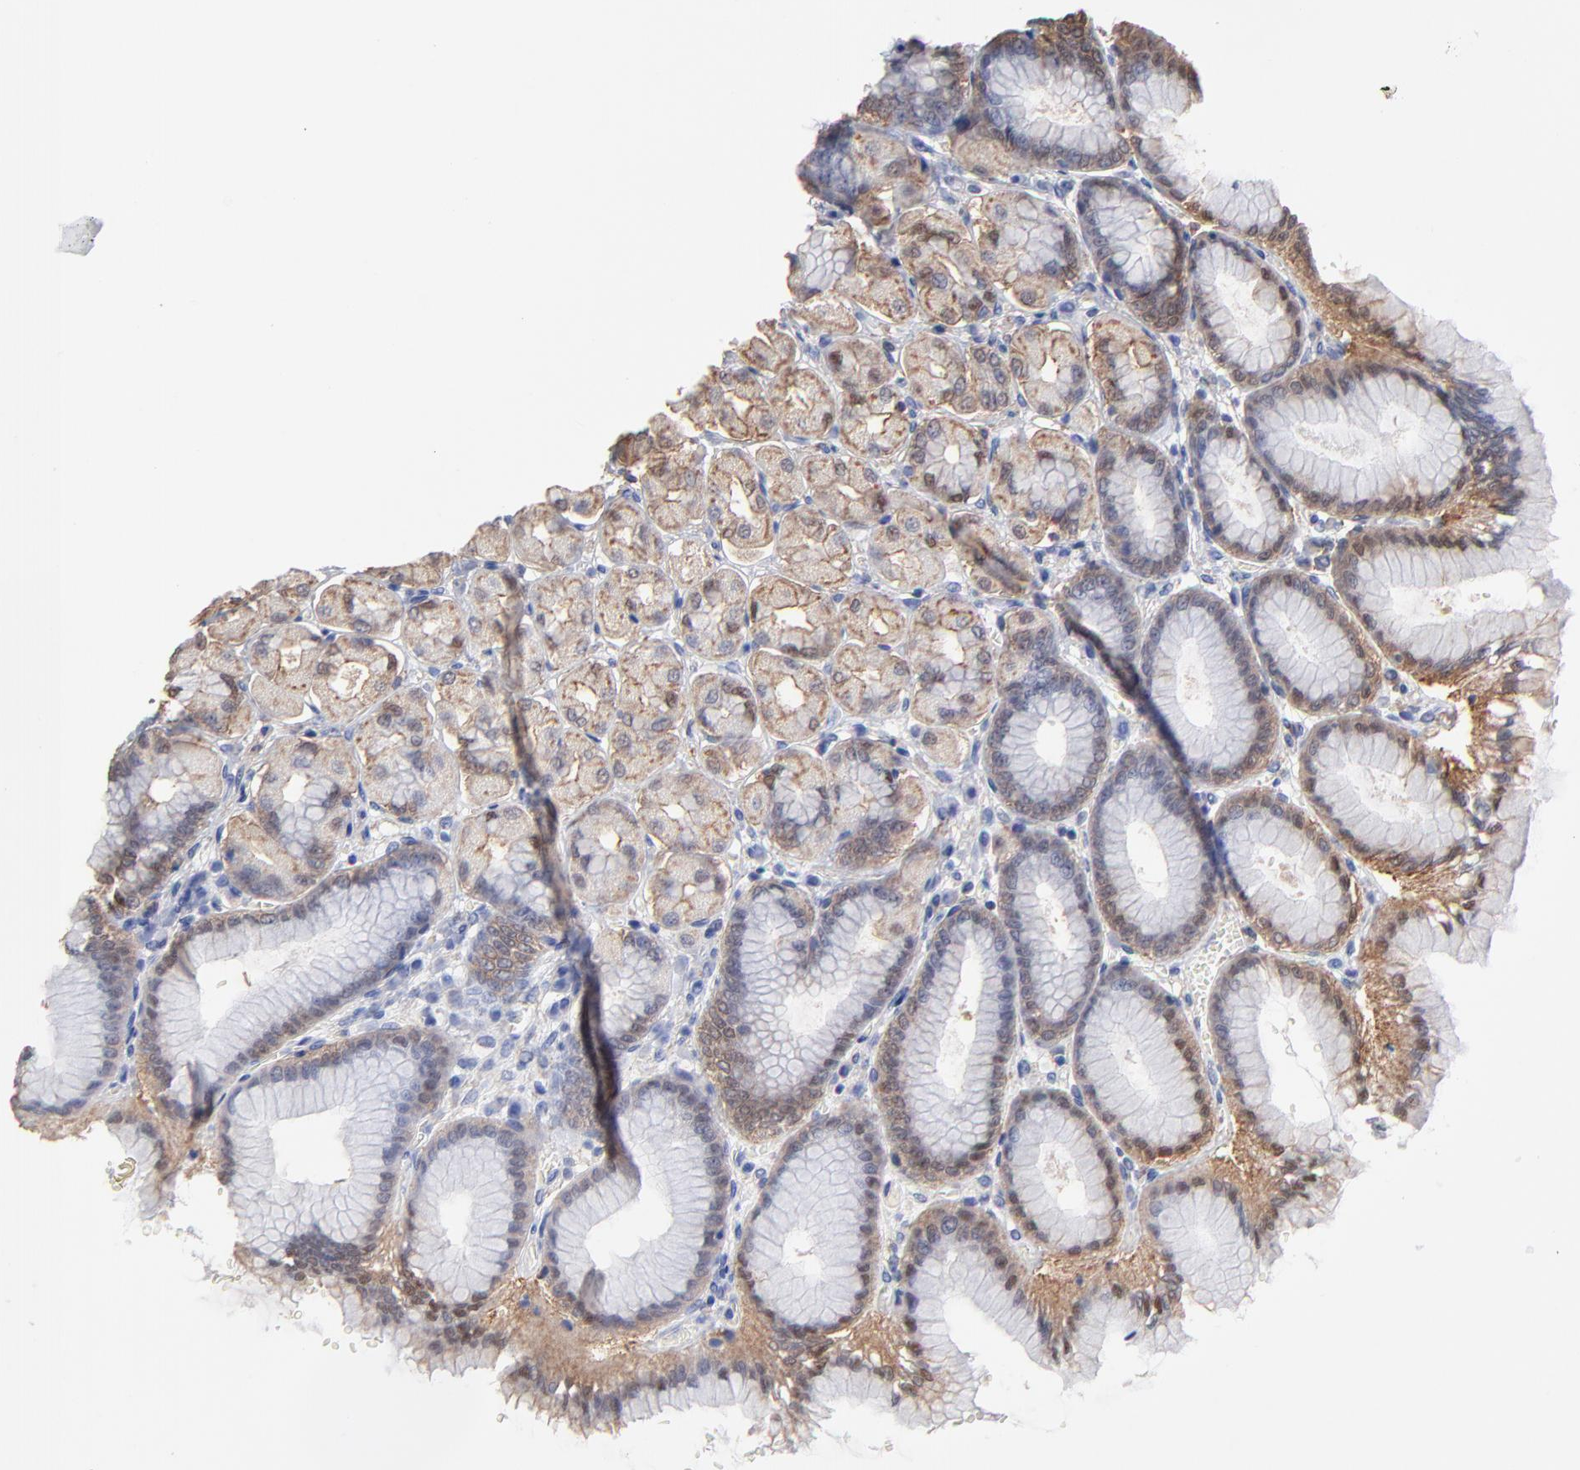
{"staining": {"intensity": "moderate", "quantity": ">75%", "location": "cytoplasmic/membranous"}, "tissue": "stomach", "cell_type": "Glandular cells", "image_type": "normal", "snomed": [{"axis": "morphology", "description": "Normal tissue, NOS"}, {"axis": "topography", "description": "Stomach, upper"}], "caption": "Brown immunohistochemical staining in benign stomach exhibits moderate cytoplasmic/membranous staining in approximately >75% of glandular cells.", "gene": "ASL", "patient": {"sex": "female", "age": 56}}